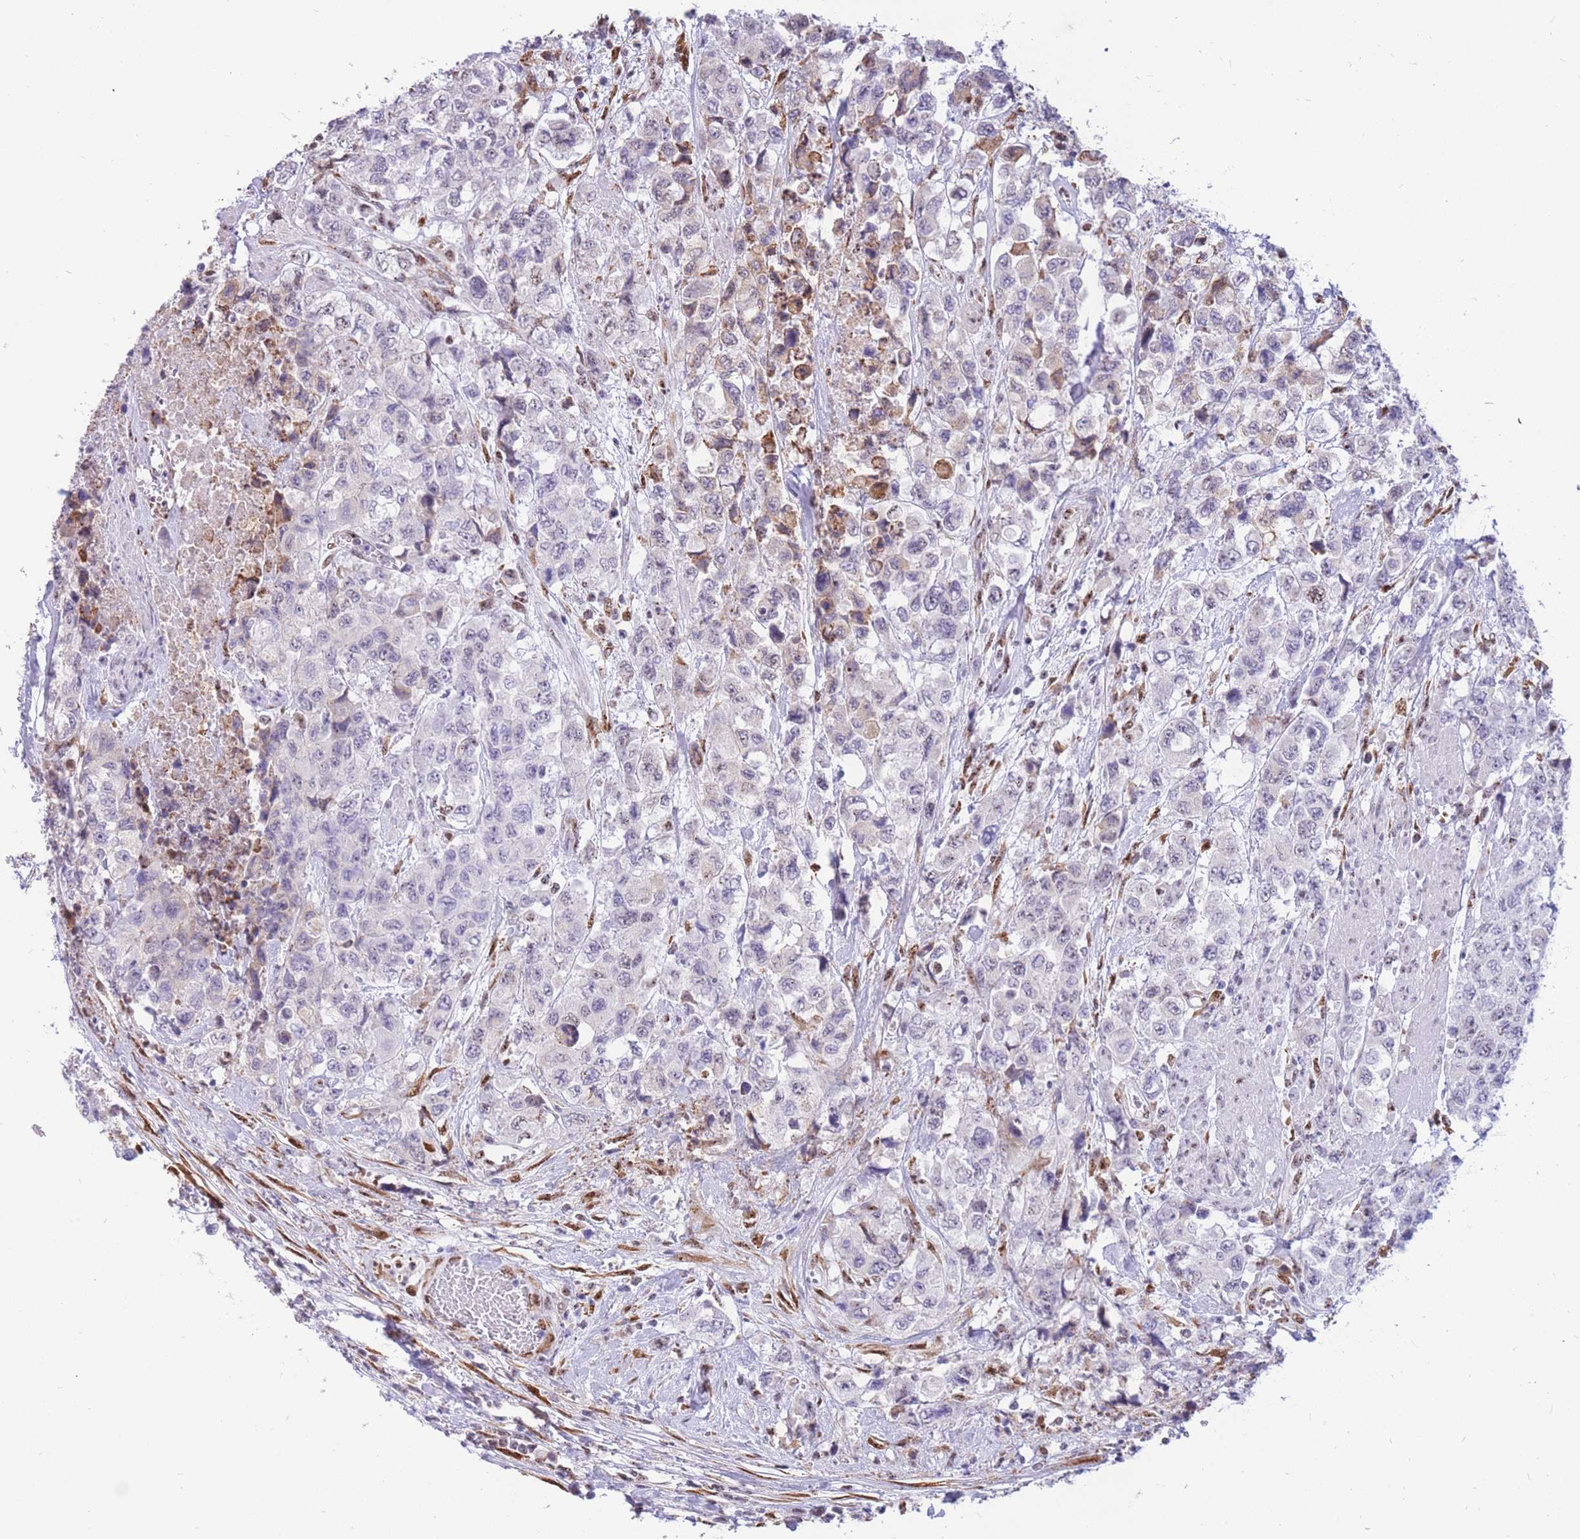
{"staining": {"intensity": "weak", "quantity": "<25%", "location": "cytoplasmic/membranous"}, "tissue": "urothelial cancer", "cell_type": "Tumor cells", "image_type": "cancer", "snomed": [{"axis": "morphology", "description": "Urothelial carcinoma, High grade"}, {"axis": "topography", "description": "Urinary bladder"}], "caption": "Immunohistochemistry (IHC) photomicrograph of neoplastic tissue: urothelial cancer stained with DAB (3,3'-diaminobenzidine) exhibits no significant protein positivity in tumor cells.", "gene": "FAM153A", "patient": {"sex": "female", "age": 78}}